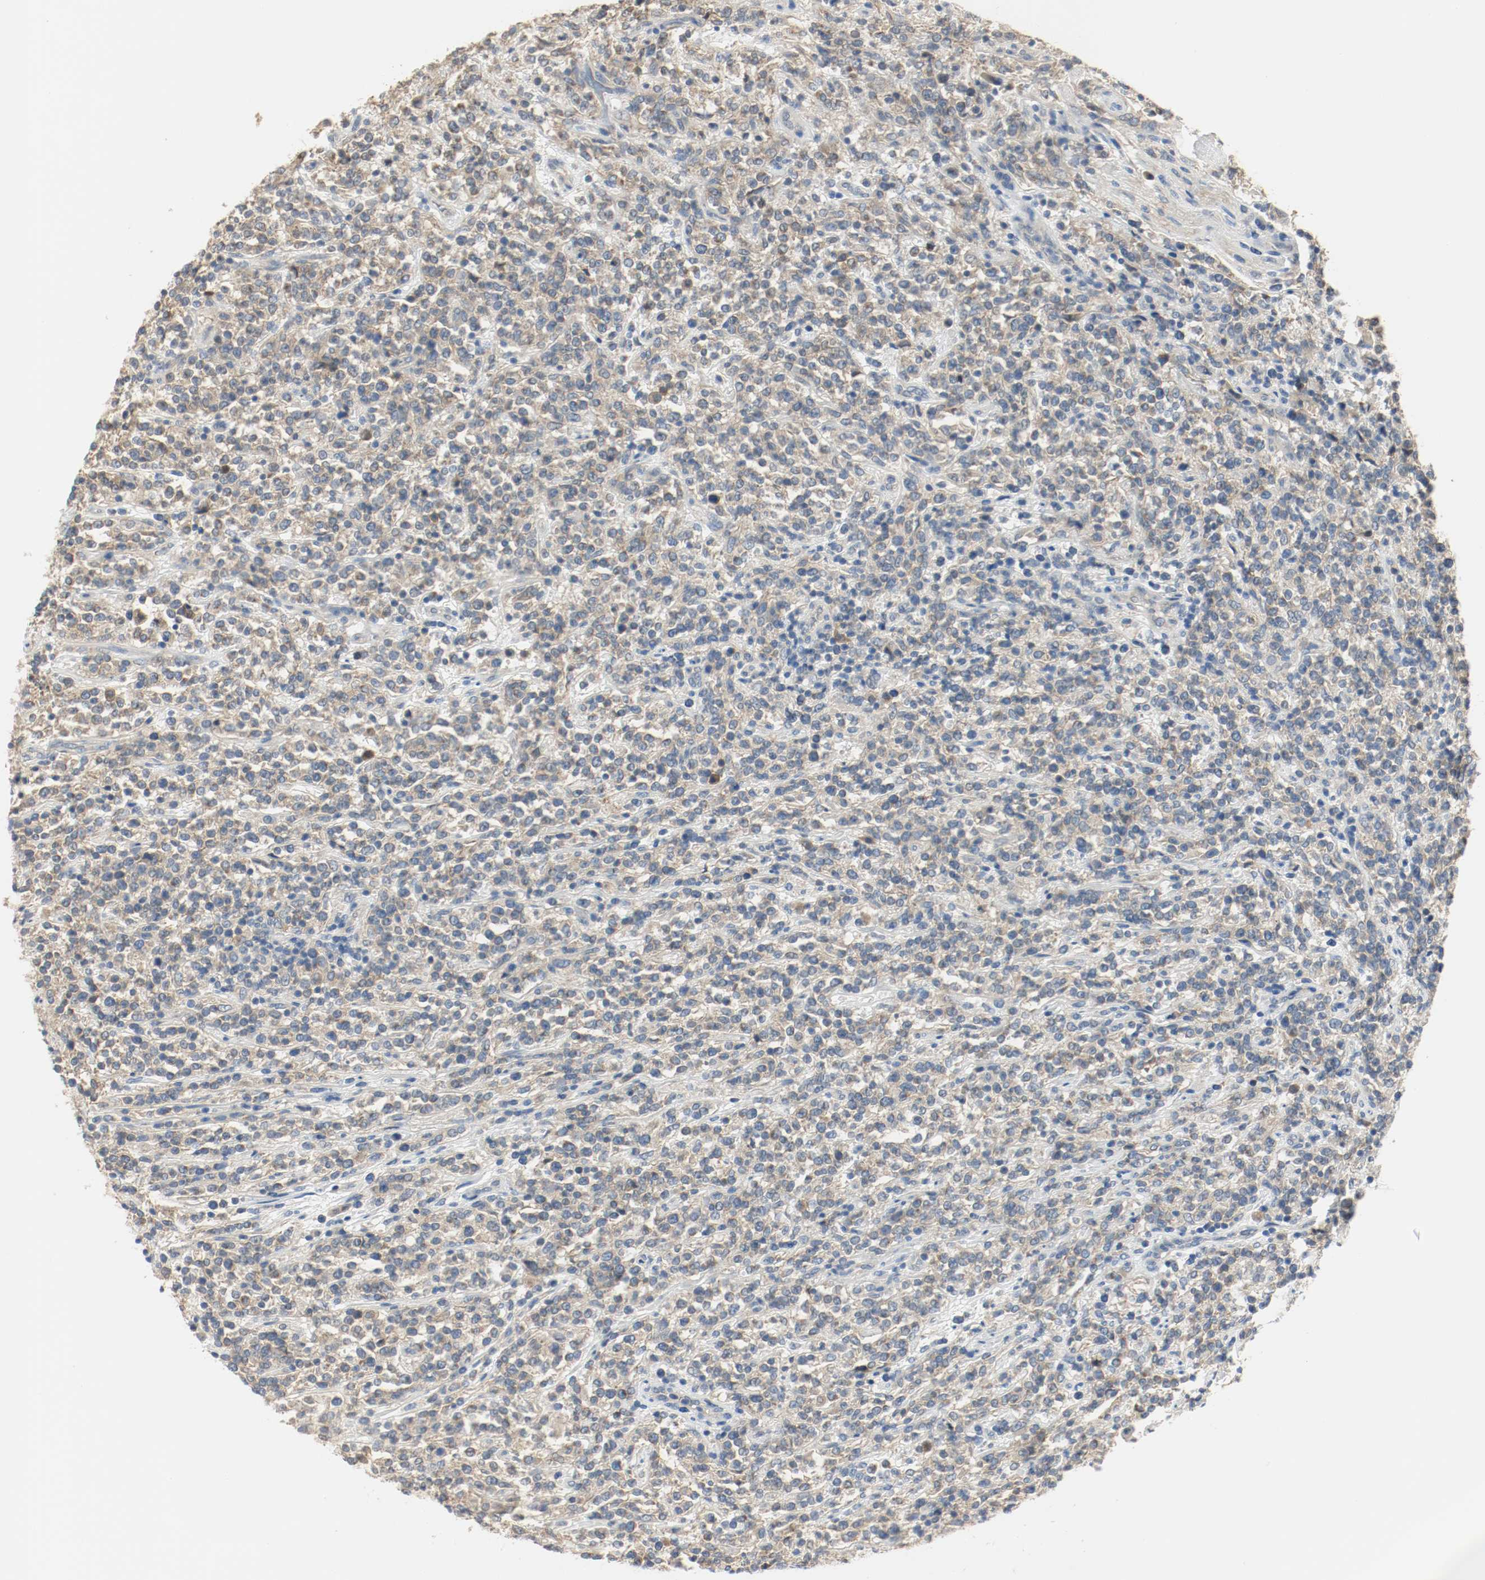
{"staining": {"intensity": "negative", "quantity": "none", "location": "none"}, "tissue": "lymphoma", "cell_type": "Tumor cells", "image_type": "cancer", "snomed": [{"axis": "morphology", "description": "Malignant lymphoma, non-Hodgkin's type, High grade"}, {"axis": "topography", "description": "Soft tissue"}], "caption": "Histopathology image shows no protein expression in tumor cells of malignant lymphoma, non-Hodgkin's type (high-grade) tissue. (DAB immunohistochemistry, high magnification).", "gene": "MELTF", "patient": {"sex": "male", "age": 18}}